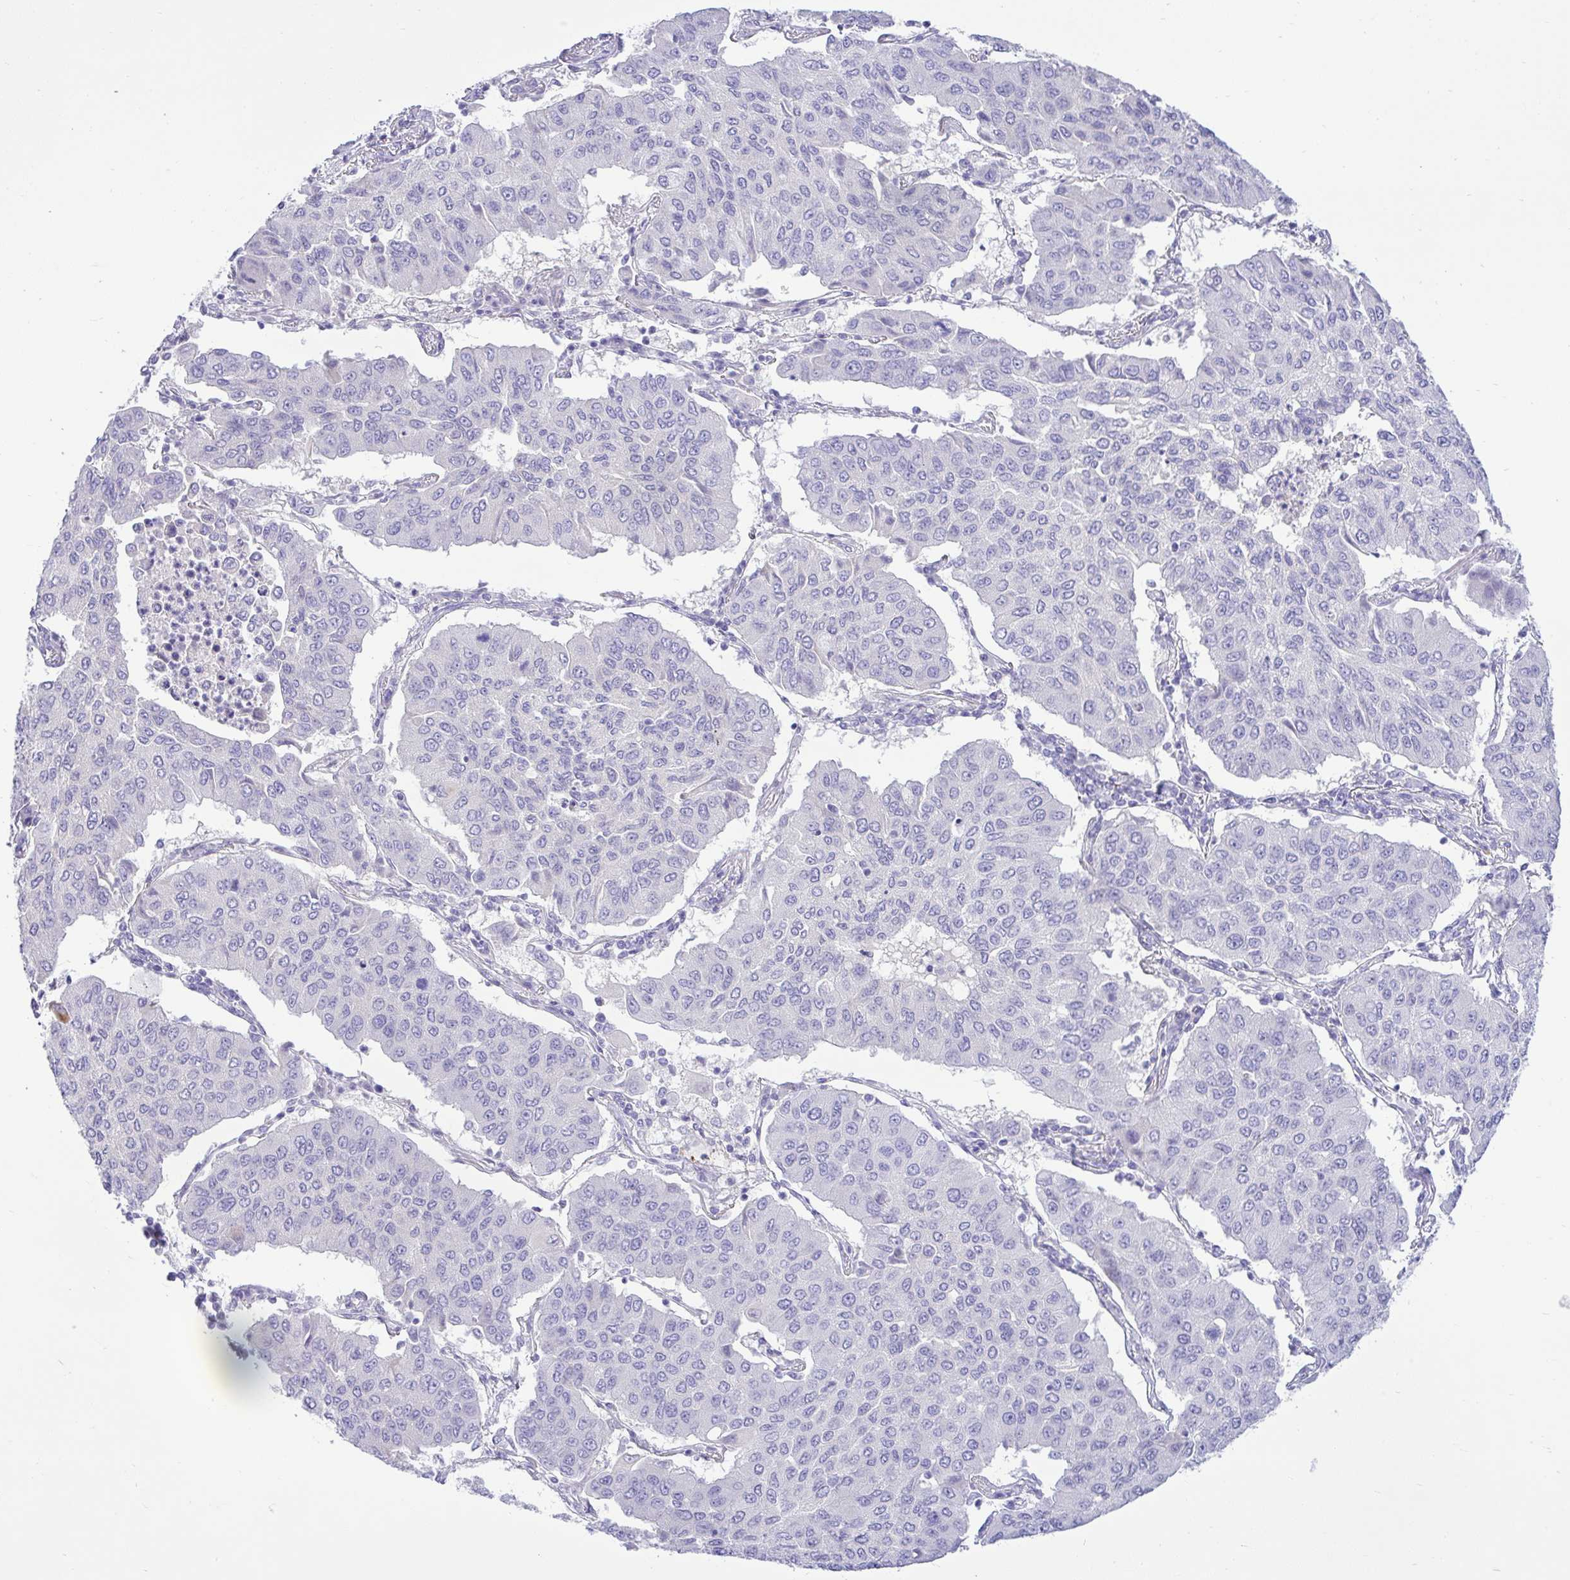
{"staining": {"intensity": "negative", "quantity": "none", "location": "none"}, "tissue": "lung cancer", "cell_type": "Tumor cells", "image_type": "cancer", "snomed": [{"axis": "morphology", "description": "Squamous cell carcinoma, NOS"}, {"axis": "topography", "description": "Lung"}], "caption": "The photomicrograph shows no staining of tumor cells in lung cancer (squamous cell carcinoma).", "gene": "ZNF101", "patient": {"sex": "male", "age": 74}}